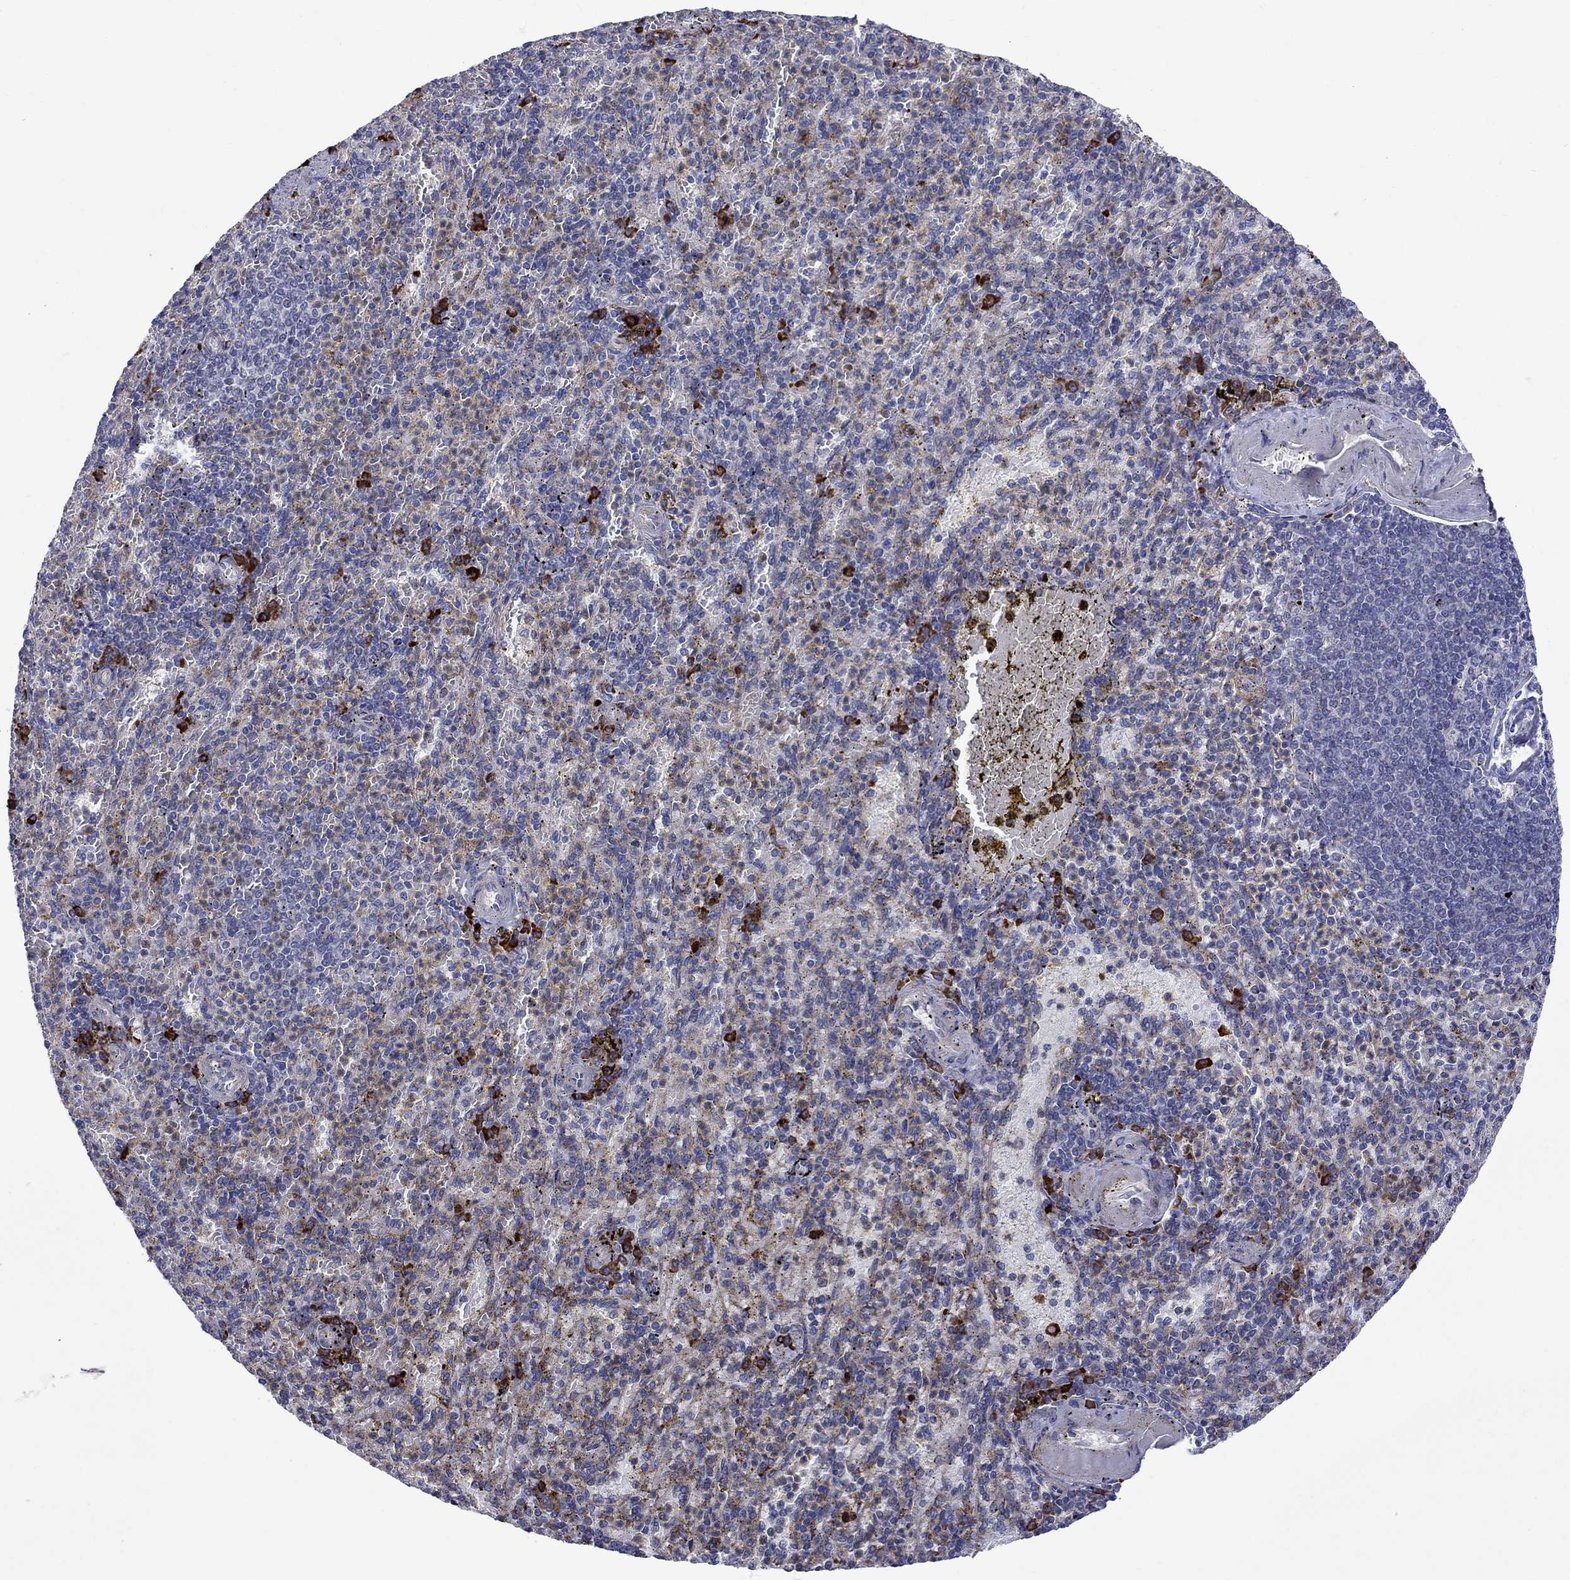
{"staining": {"intensity": "strong", "quantity": "<25%", "location": "cytoplasmic/membranous"}, "tissue": "spleen", "cell_type": "Cells in red pulp", "image_type": "normal", "snomed": [{"axis": "morphology", "description": "Normal tissue, NOS"}, {"axis": "topography", "description": "Spleen"}], "caption": "This is an image of immunohistochemistry (IHC) staining of normal spleen, which shows strong positivity in the cytoplasmic/membranous of cells in red pulp.", "gene": "ASNS", "patient": {"sex": "female", "age": 74}}